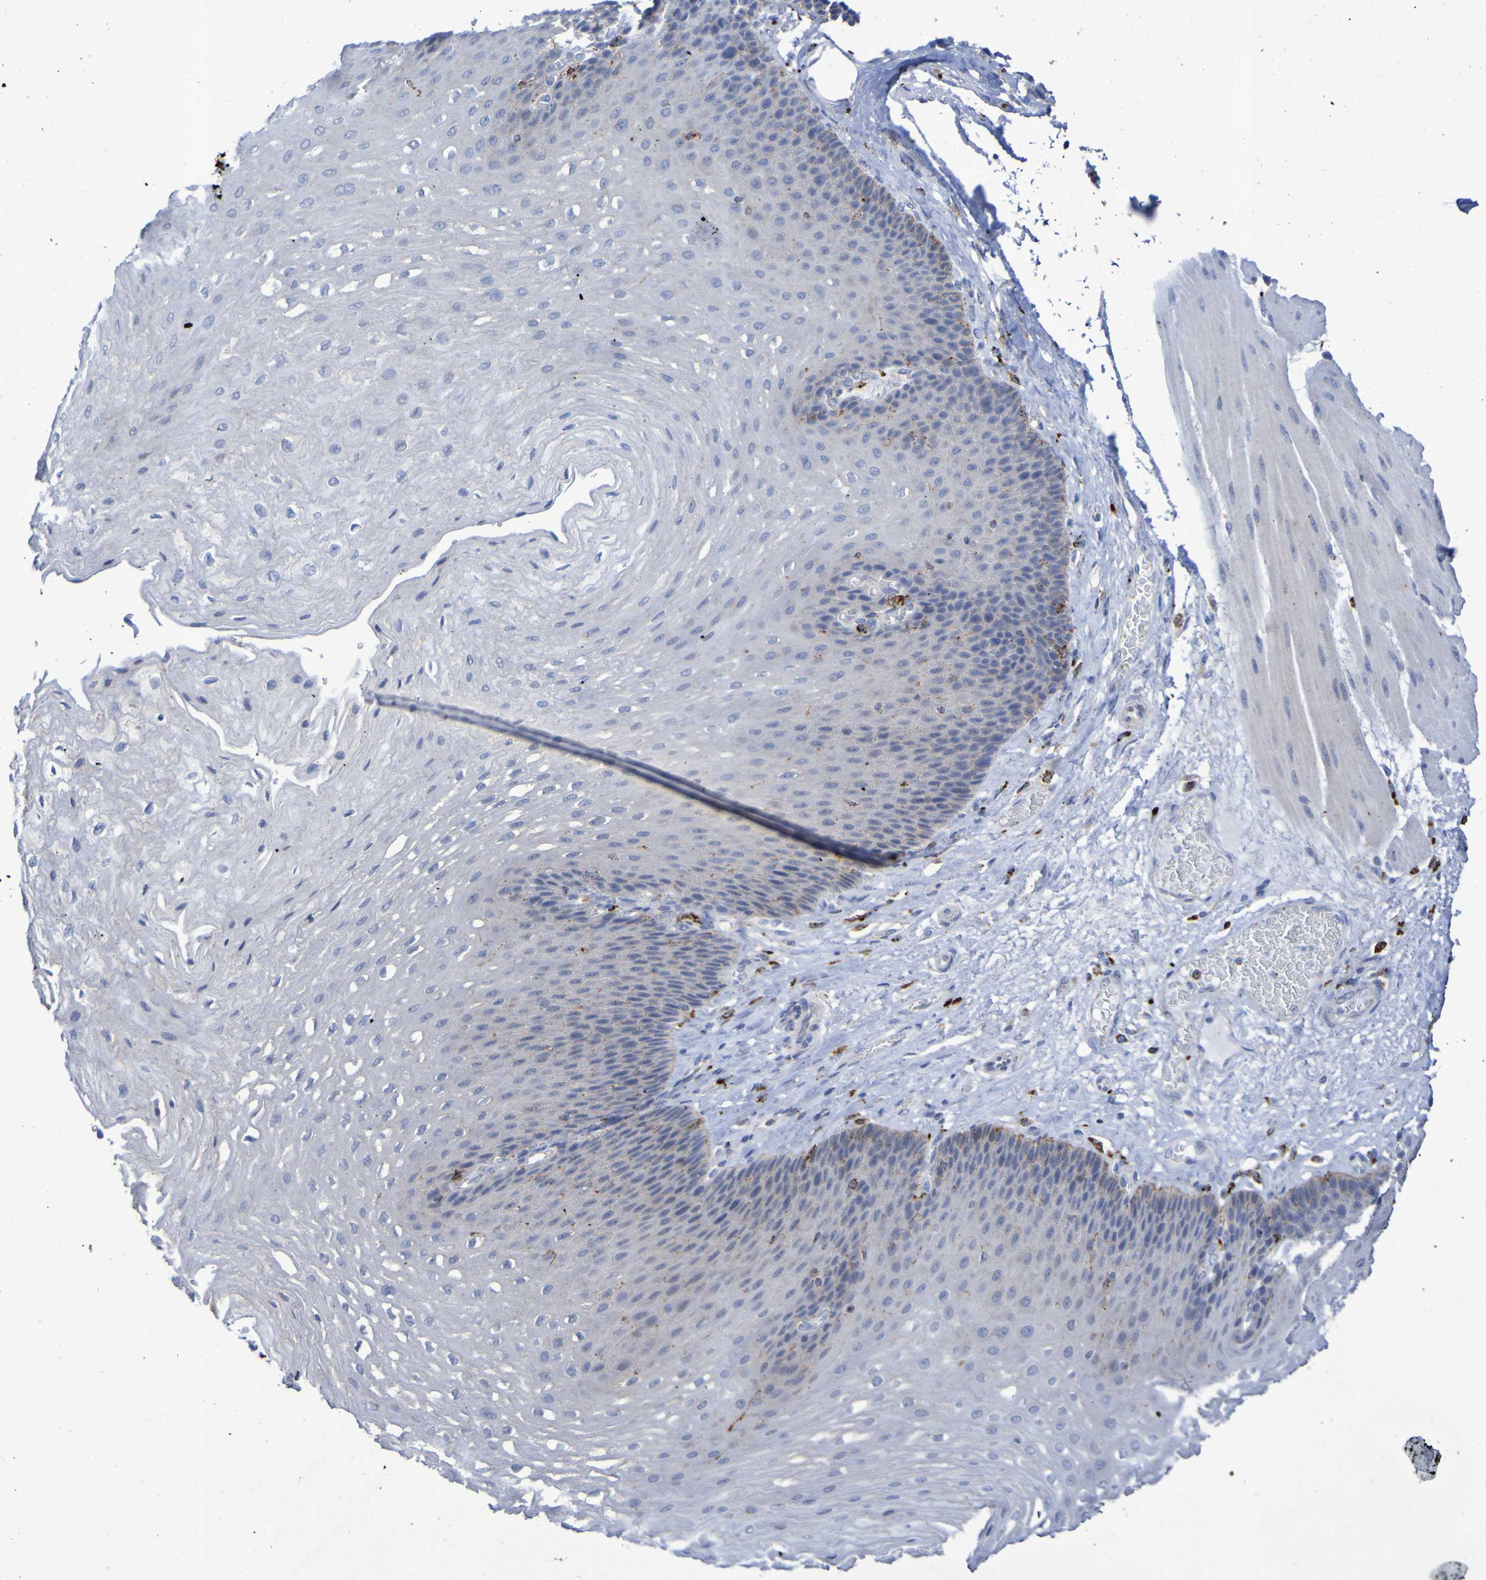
{"staining": {"intensity": "moderate", "quantity": "<25%", "location": "cytoplasmic/membranous"}, "tissue": "esophagus", "cell_type": "Squamous epithelial cells", "image_type": "normal", "snomed": [{"axis": "morphology", "description": "Normal tissue, NOS"}, {"axis": "topography", "description": "Esophagus"}], "caption": "High-power microscopy captured an IHC image of normal esophagus, revealing moderate cytoplasmic/membranous expression in approximately <25% of squamous epithelial cells.", "gene": "TPH1", "patient": {"sex": "female", "age": 72}}